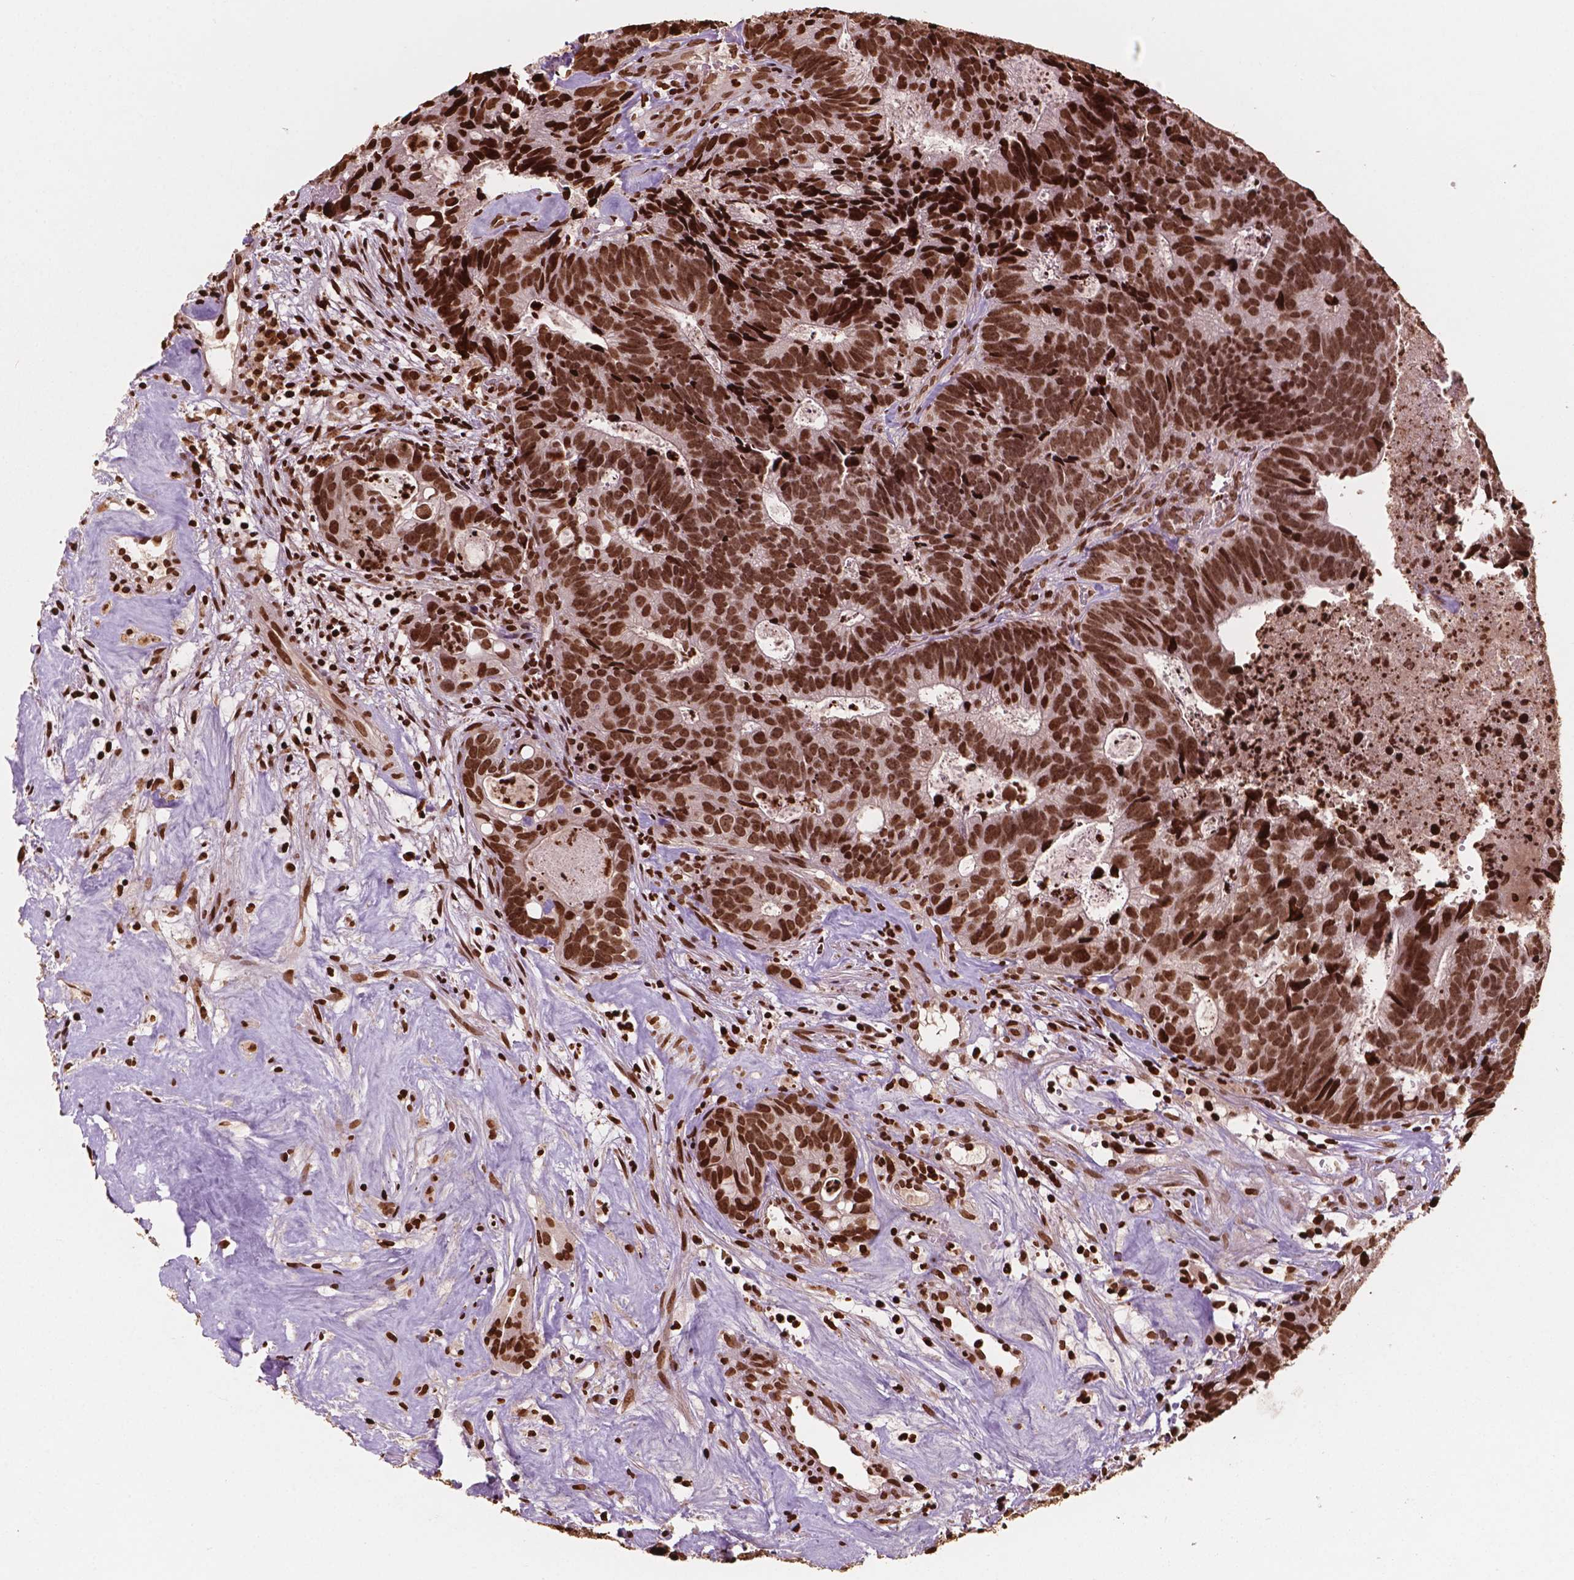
{"staining": {"intensity": "strong", "quantity": ">75%", "location": "nuclear"}, "tissue": "head and neck cancer", "cell_type": "Tumor cells", "image_type": "cancer", "snomed": [{"axis": "morphology", "description": "Adenocarcinoma, NOS"}, {"axis": "topography", "description": "Head-Neck"}], "caption": "Protein expression analysis of head and neck cancer (adenocarcinoma) displays strong nuclear positivity in about >75% of tumor cells. (Stains: DAB in brown, nuclei in blue, Microscopy: brightfield microscopy at high magnification).", "gene": "H3C7", "patient": {"sex": "male", "age": 62}}